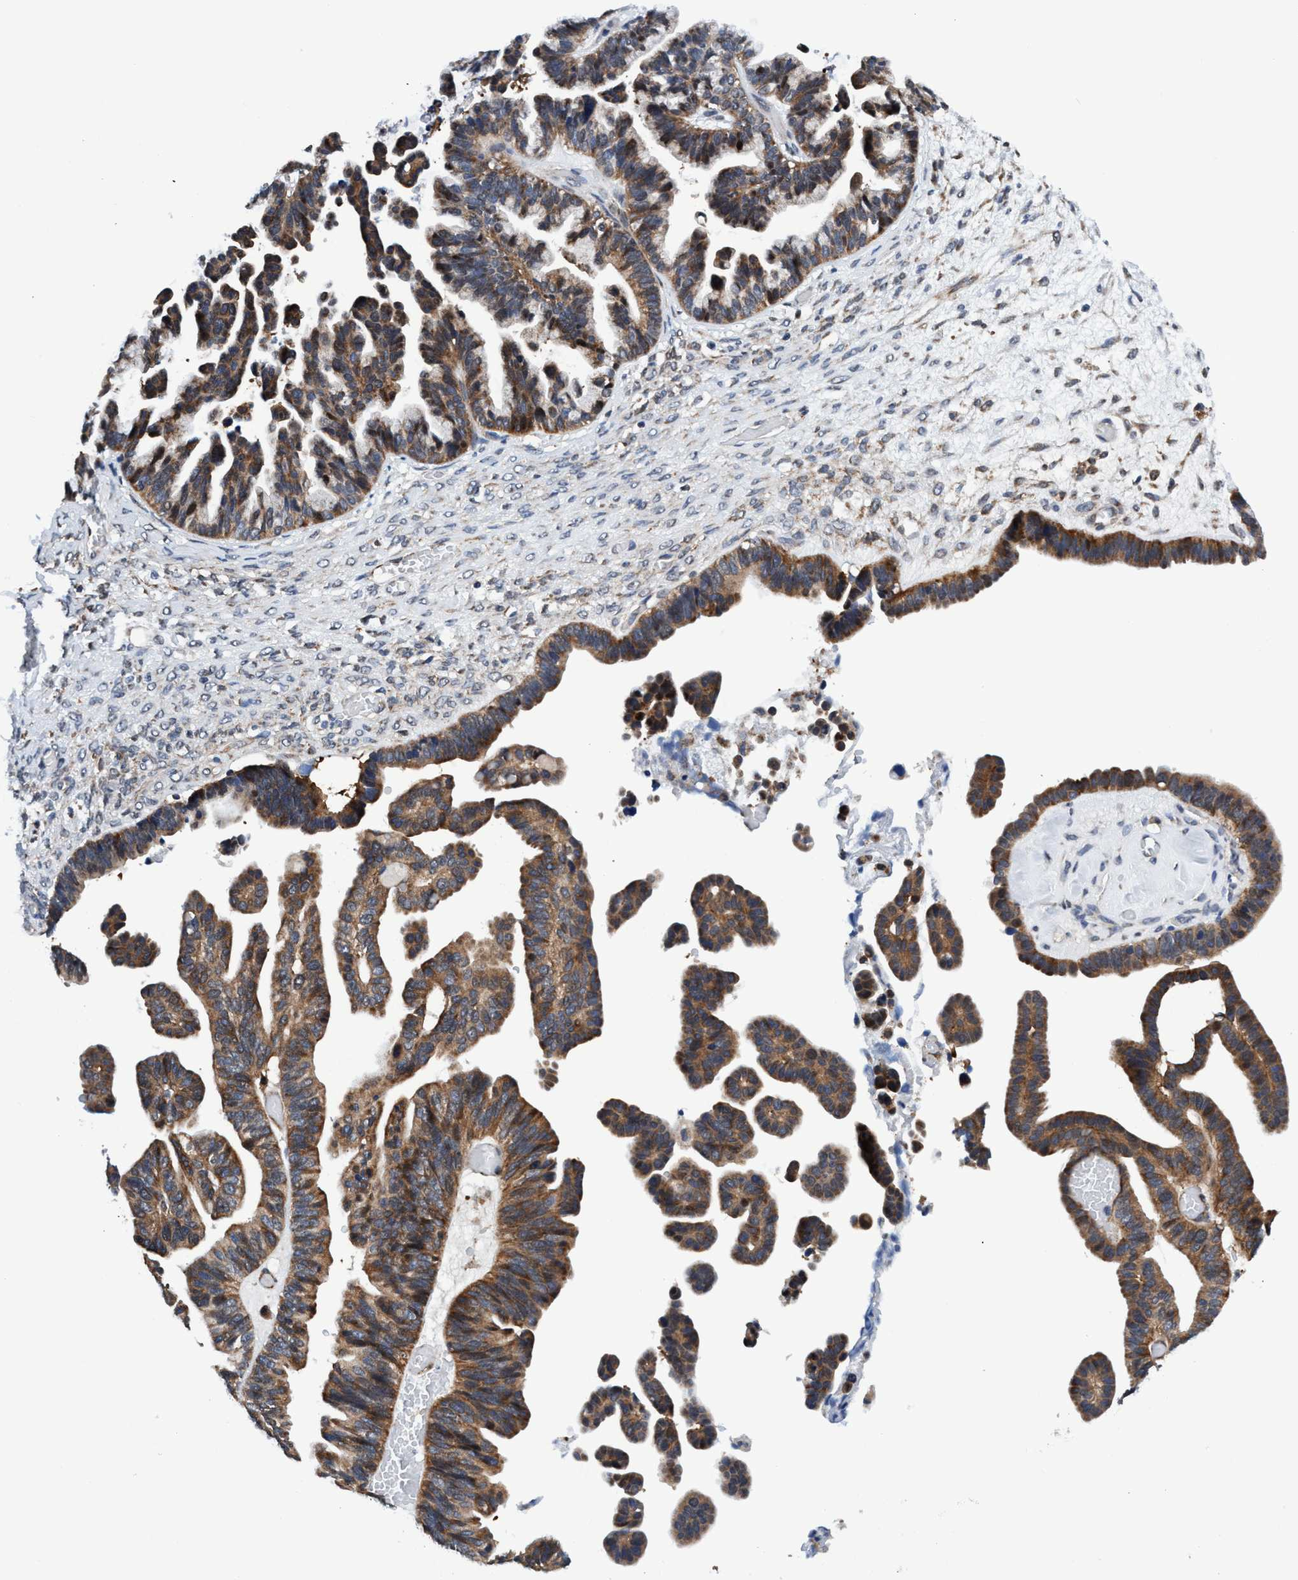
{"staining": {"intensity": "moderate", "quantity": ">75%", "location": "cytoplasmic/membranous"}, "tissue": "ovarian cancer", "cell_type": "Tumor cells", "image_type": "cancer", "snomed": [{"axis": "morphology", "description": "Cystadenocarcinoma, serous, NOS"}, {"axis": "topography", "description": "Ovary"}], "caption": "Serous cystadenocarcinoma (ovarian) stained with a protein marker demonstrates moderate staining in tumor cells.", "gene": "AGAP2", "patient": {"sex": "female", "age": 56}}